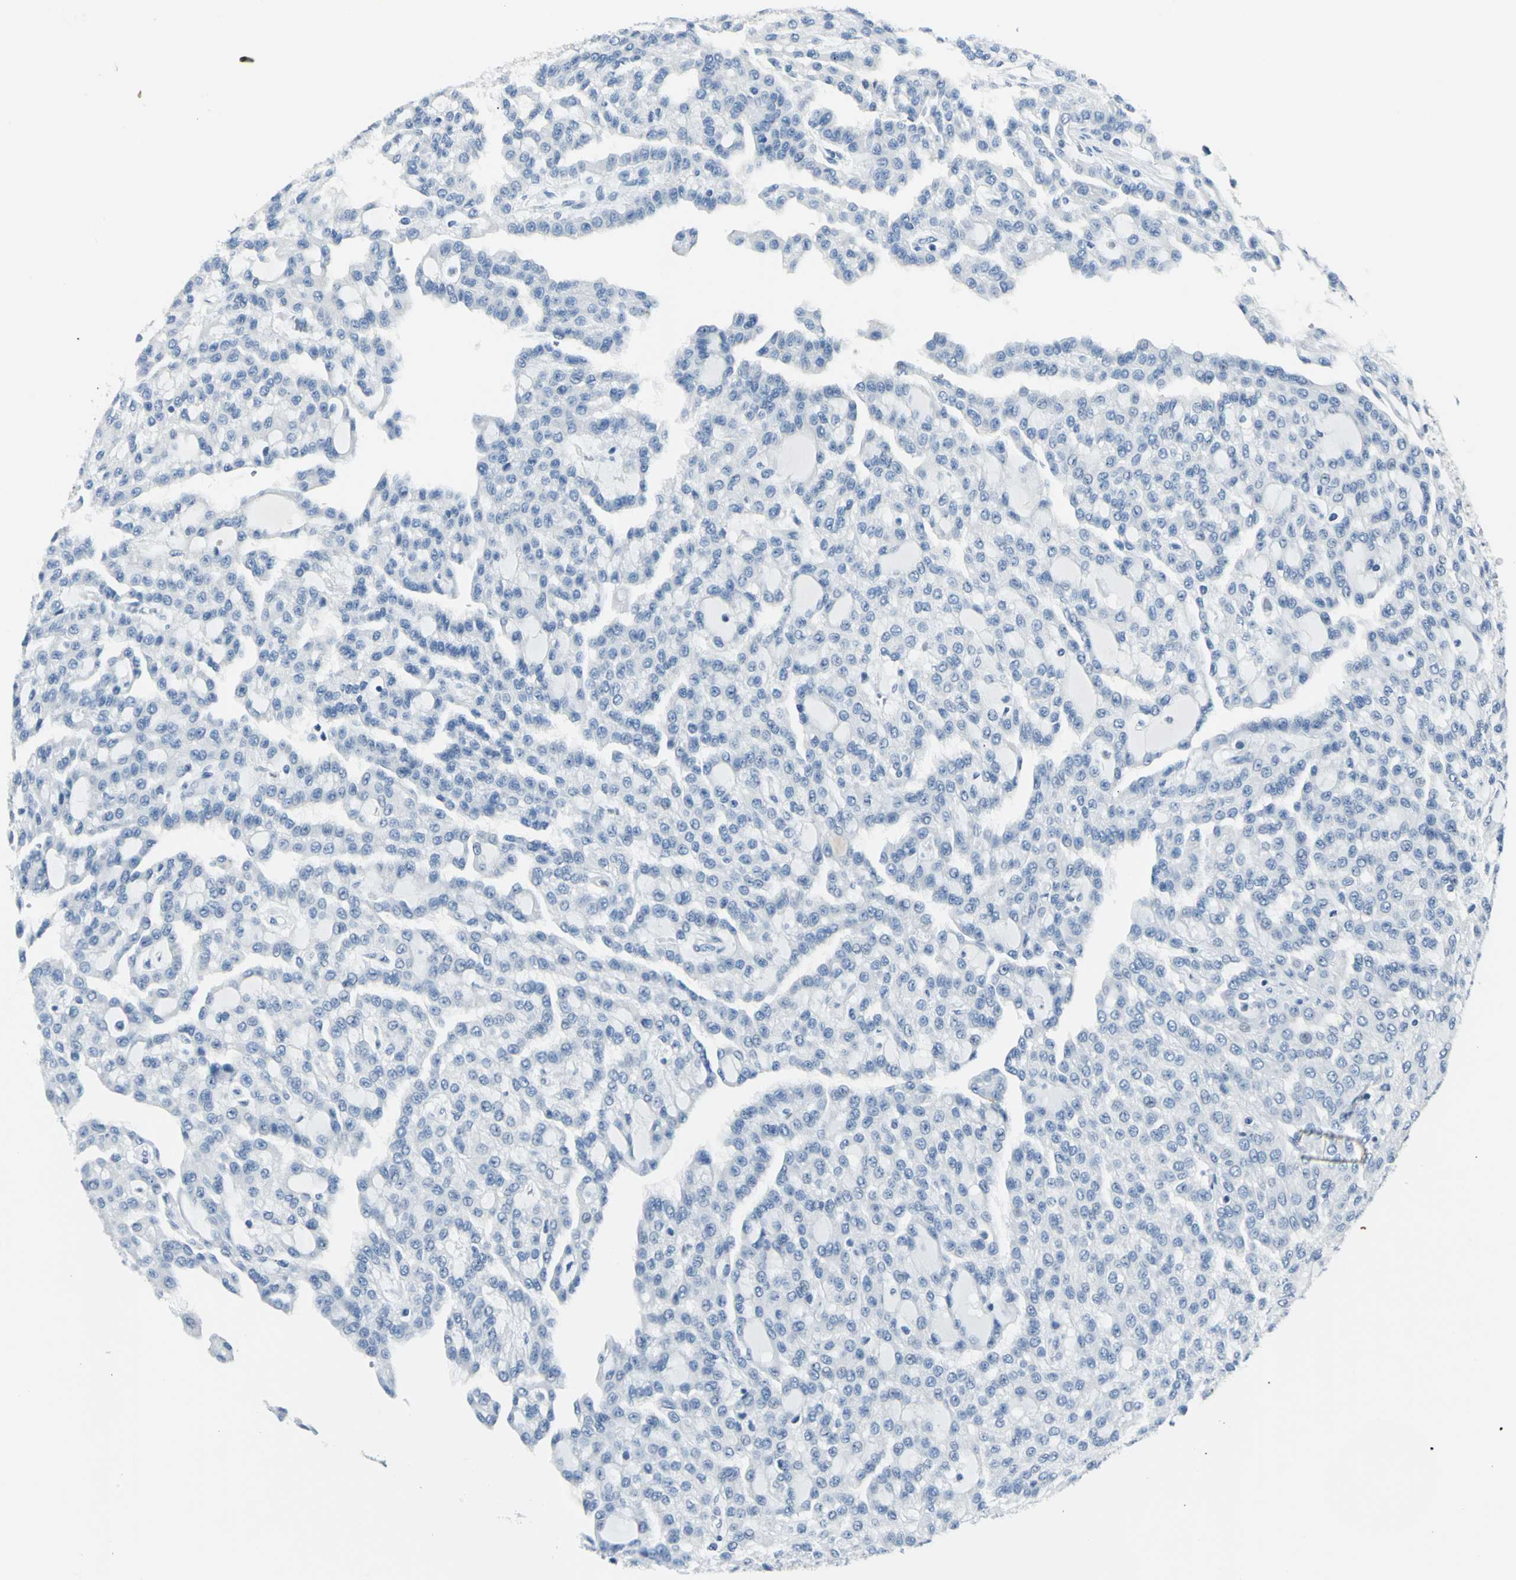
{"staining": {"intensity": "negative", "quantity": "none", "location": "none"}, "tissue": "renal cancer", "cell_type": "Tumor cells", "image_type": "cancer", "snomed": [{"axis": "morphology", "description": "Adenocarcinoma, NOS"}, {"axis": "topography", "description": "Kidney"}], "caption": "Immunohistochemical staining of renal cancer exhibits no significant staining in tumor cells. (Brightfield microscopy of DAB (3,3'-diaminobenzidine) immunohistochemistry at high magnification).", "gene": "RIPOR1", "patient": {"sex": "male", "age": 63}}